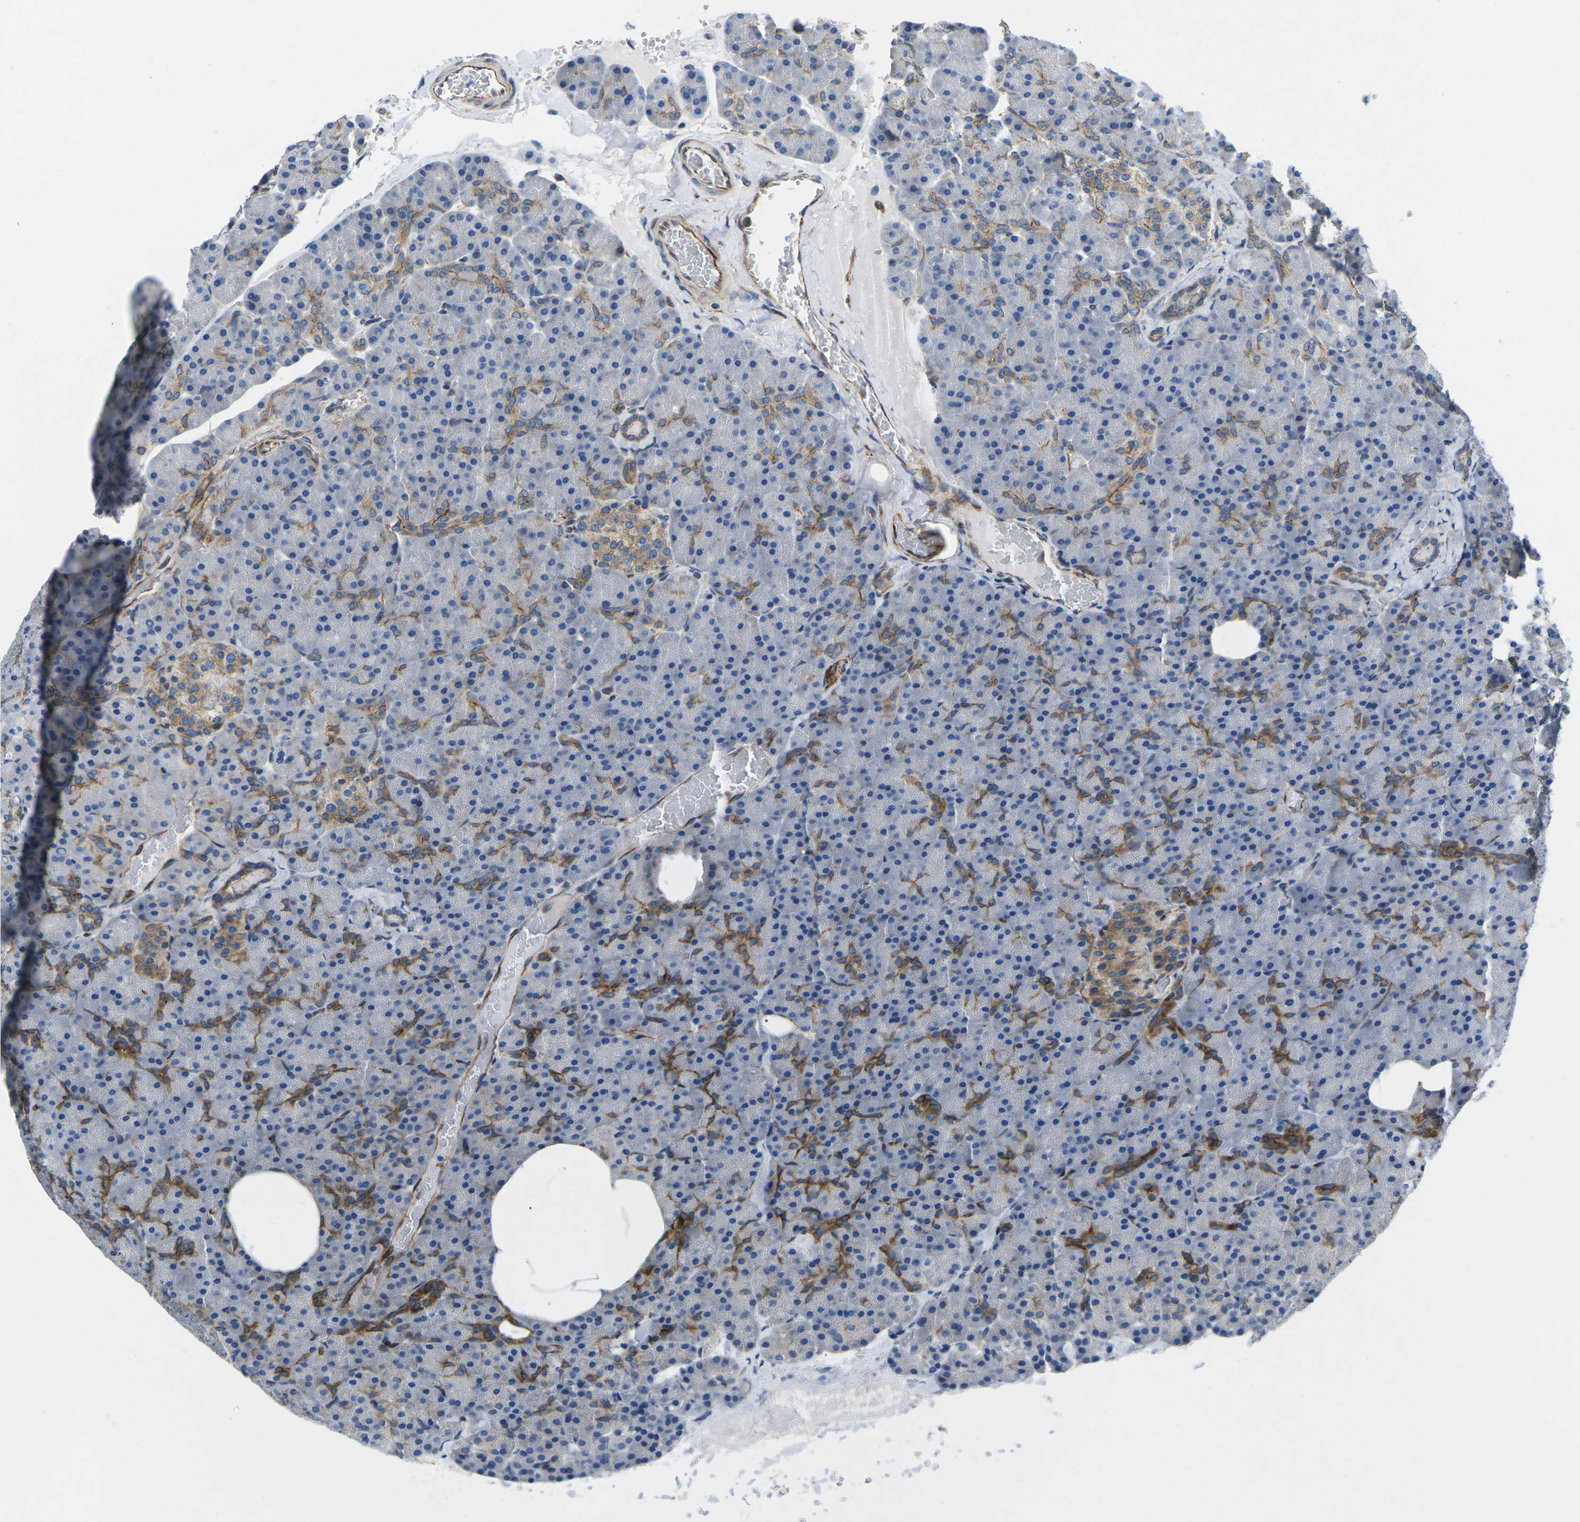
{"staining": {"intensity": "moderate", "quantity": "<25%", "location": "cytoplasmic/membranous"}, "tissue": "pancreas", "cell_type": "Exocrine glandular cells", "image_type": "normal", "snomed": [{"axis": "morphology", "description": "Normal tissue, NOS"}, {"axis": "topography", "description": "Pancreas"}], "caption": "Exocrine glandular cells exhibit low levels of moderate cytoplasmic/membranous positivity in about <25% of cells in benign pancreas. (brown staining indicates protein expression, while blue staining denotes nuclei).", "gene": "TMEFF2", "patient": {"sex": "female", "age": 35}}